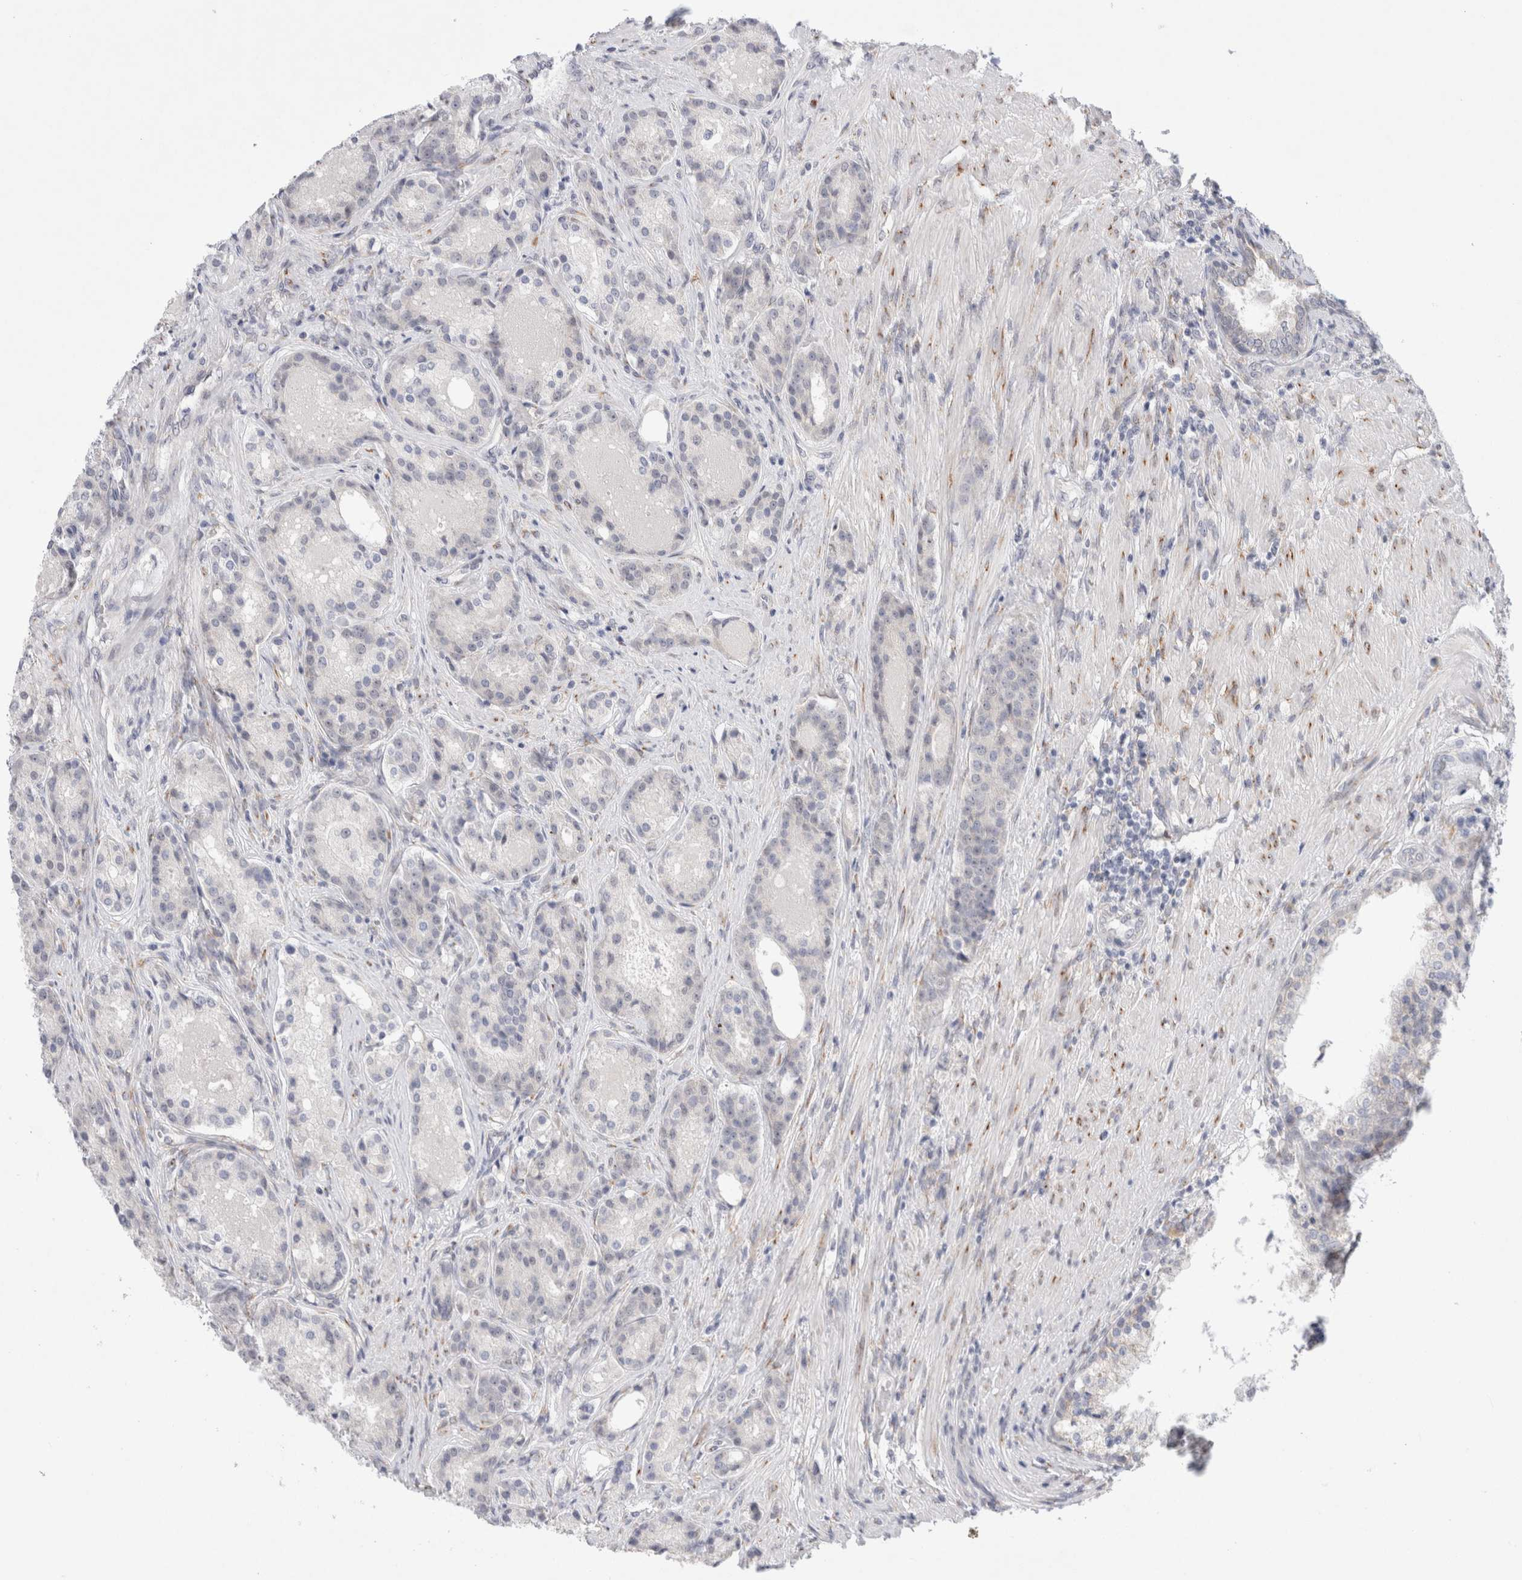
{"staining": {"intensity": "negative", "quantity": "none", "location": "none"}, "tissue": "prostate cancer", "cell_type": "Tumor cells", "image_type": "cancer", "snomed": [{"axis": "morphology", "description": "Adenocarcinoma, High grade"}, {"axis": "topography", "description": "Prostate"}], "caption": "A histopathology image of human prostate cancer is negative for staining in tumor cells.", "gene": "TRMT1L", "patient": {"sex": "male", "age": 60}}